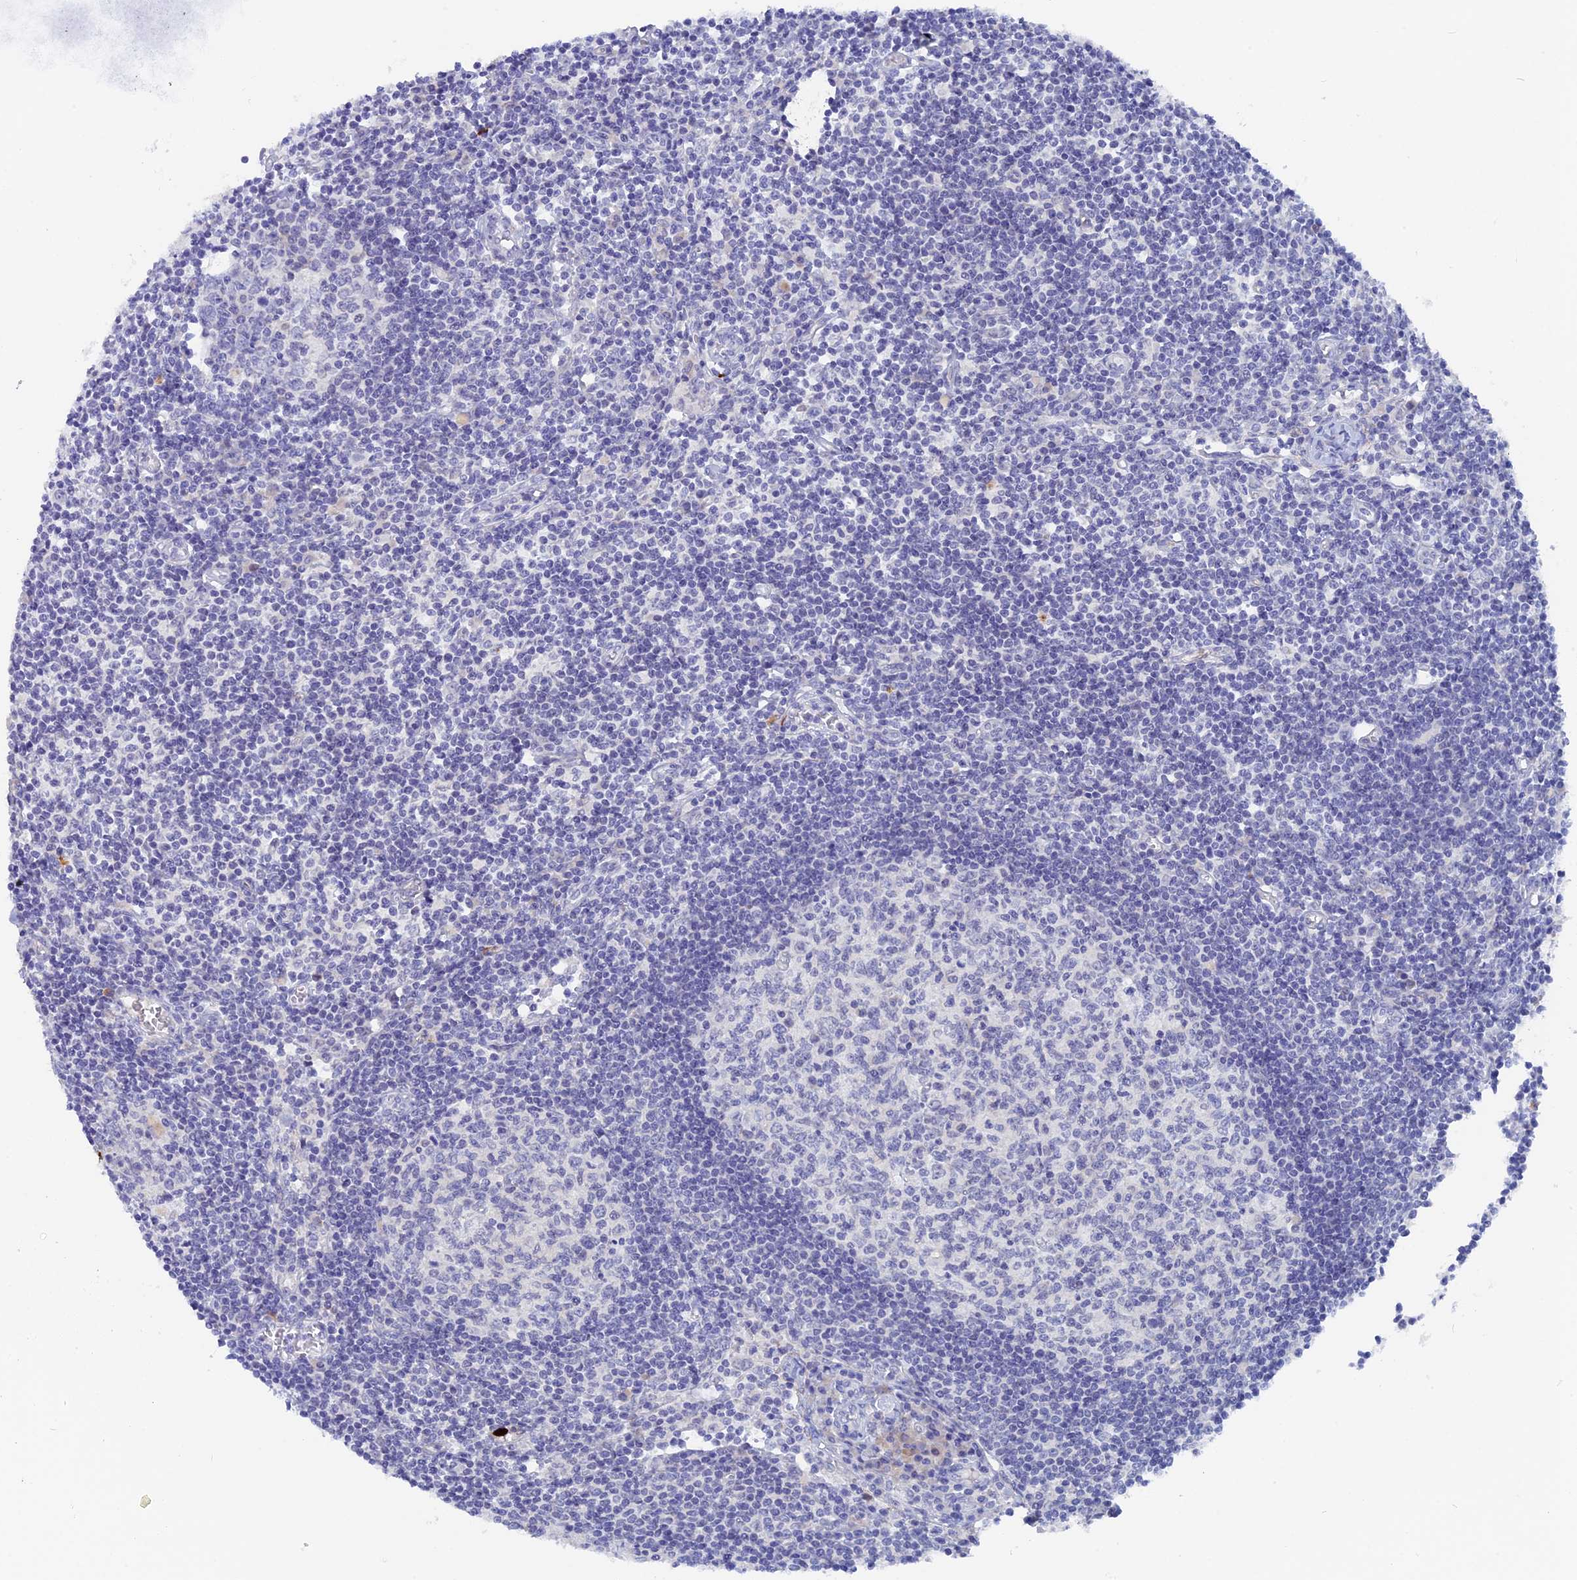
{"staining": {"intensity": "negative", "quantity": "none", "location": "none"}, "tissue": "lymph node", "cell_type": "Germinal center cells", "image_type": "normal", "snomed": [{"axis": "morphology", "description": "Normal tissue, NOS"}, {"axis": "topography", "description": "Lymph node"}], "caption": "Protein analysis of normal lymph node demonstrates no significant staining in germinal center cells. Nuclei are stained in blue.", "gene": "DACT3", "patient": {"sex": "female", "age": 55}}